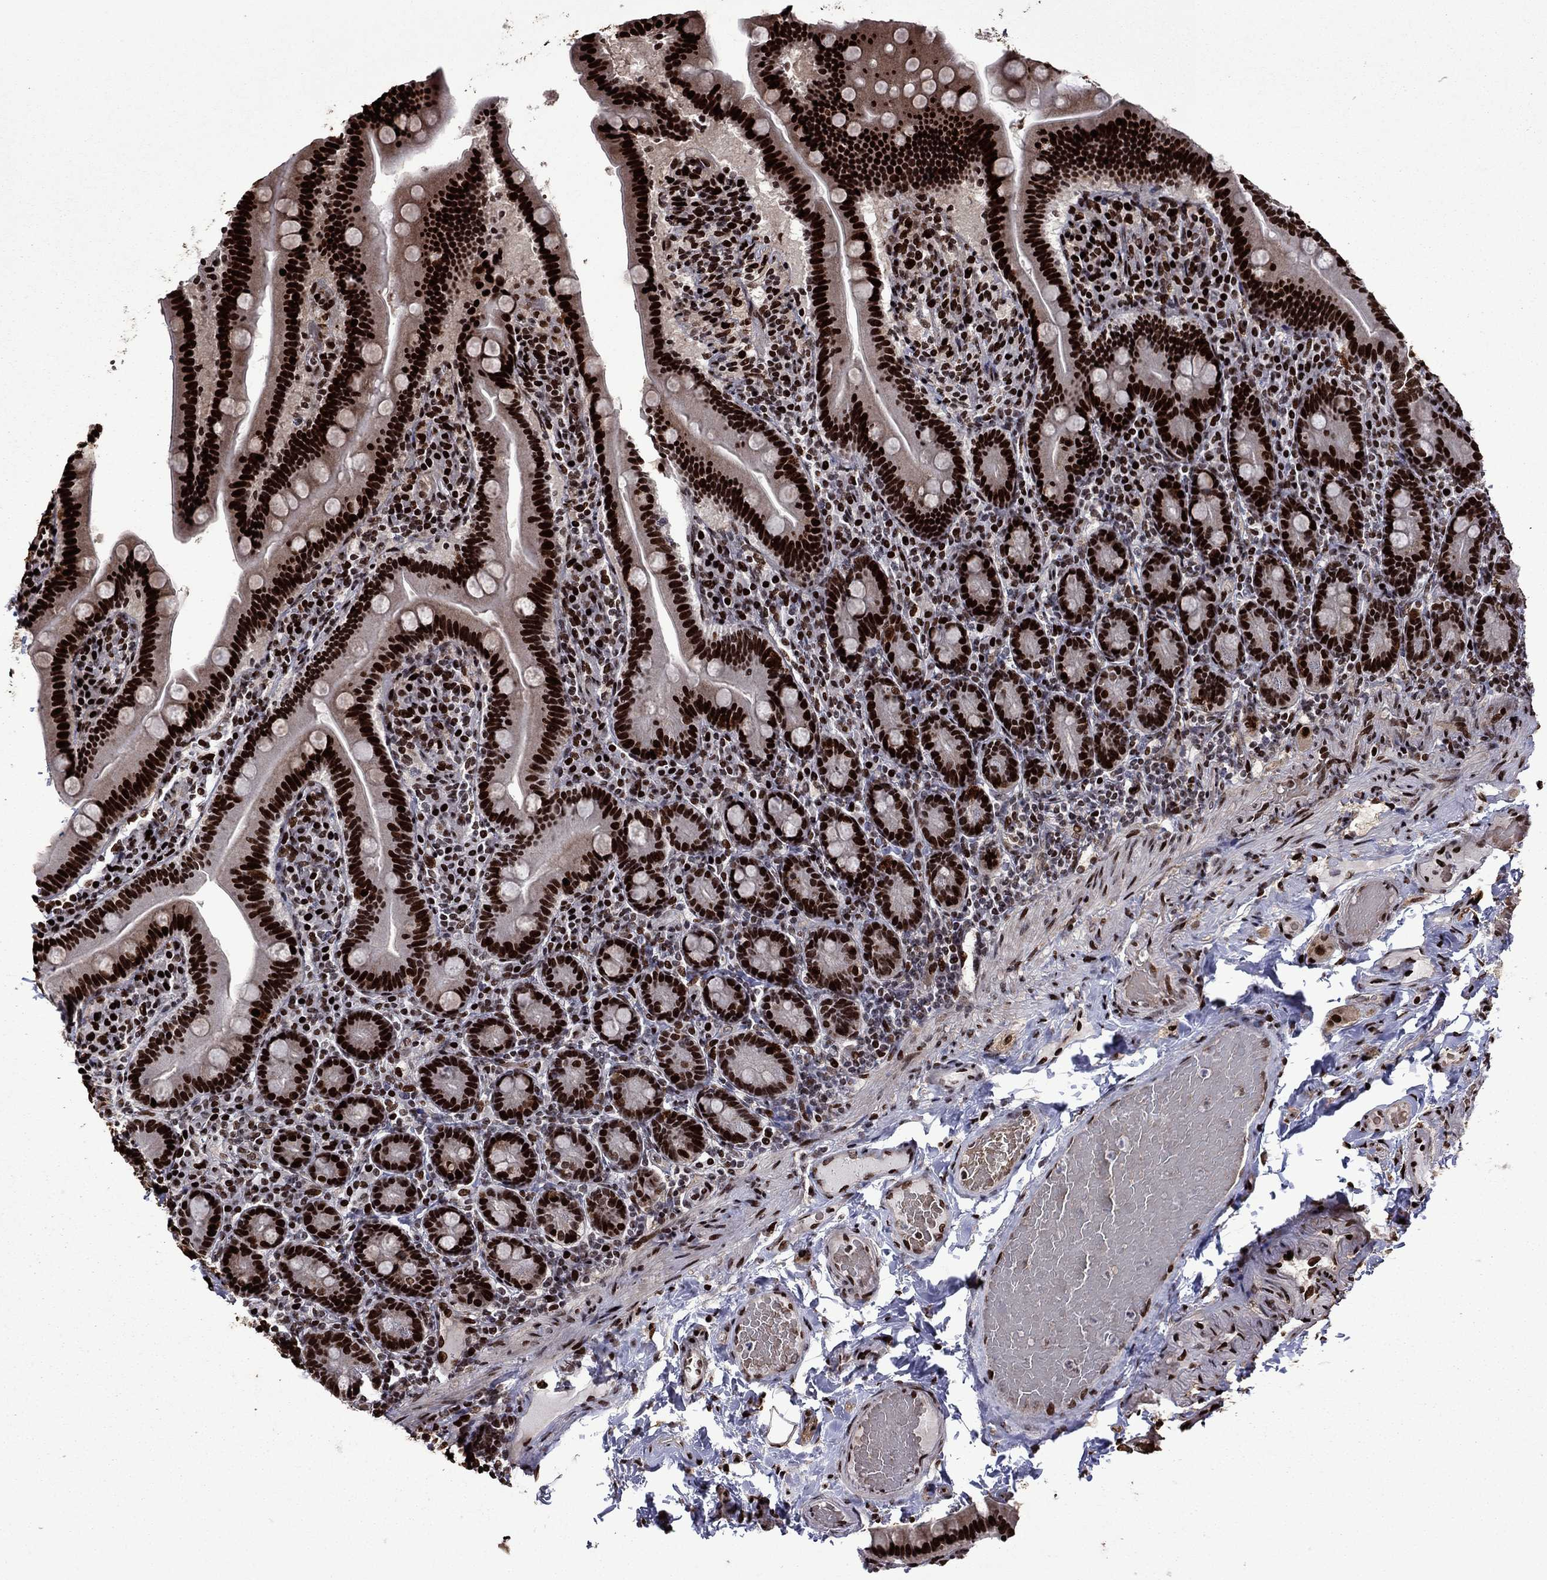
{"staining": {"intensity": "strong", "quantity": ">75%", "location": "nuclear"}, "tissue": "small intestine", "cell_type": "Glandular cells", "image_type": "normal", "snomed": [{"axis": "morphology", "description": "Normal tissue, NOS"}, {"axis": "topography", "description": "Small intestine"}], "caption": "The immunohistochemical stain shows strong nuclear positivity in glandular cells of unremarkable small intestine.", "gene": "LIMK1", "patient": {"sex": "male", "age": 66}}